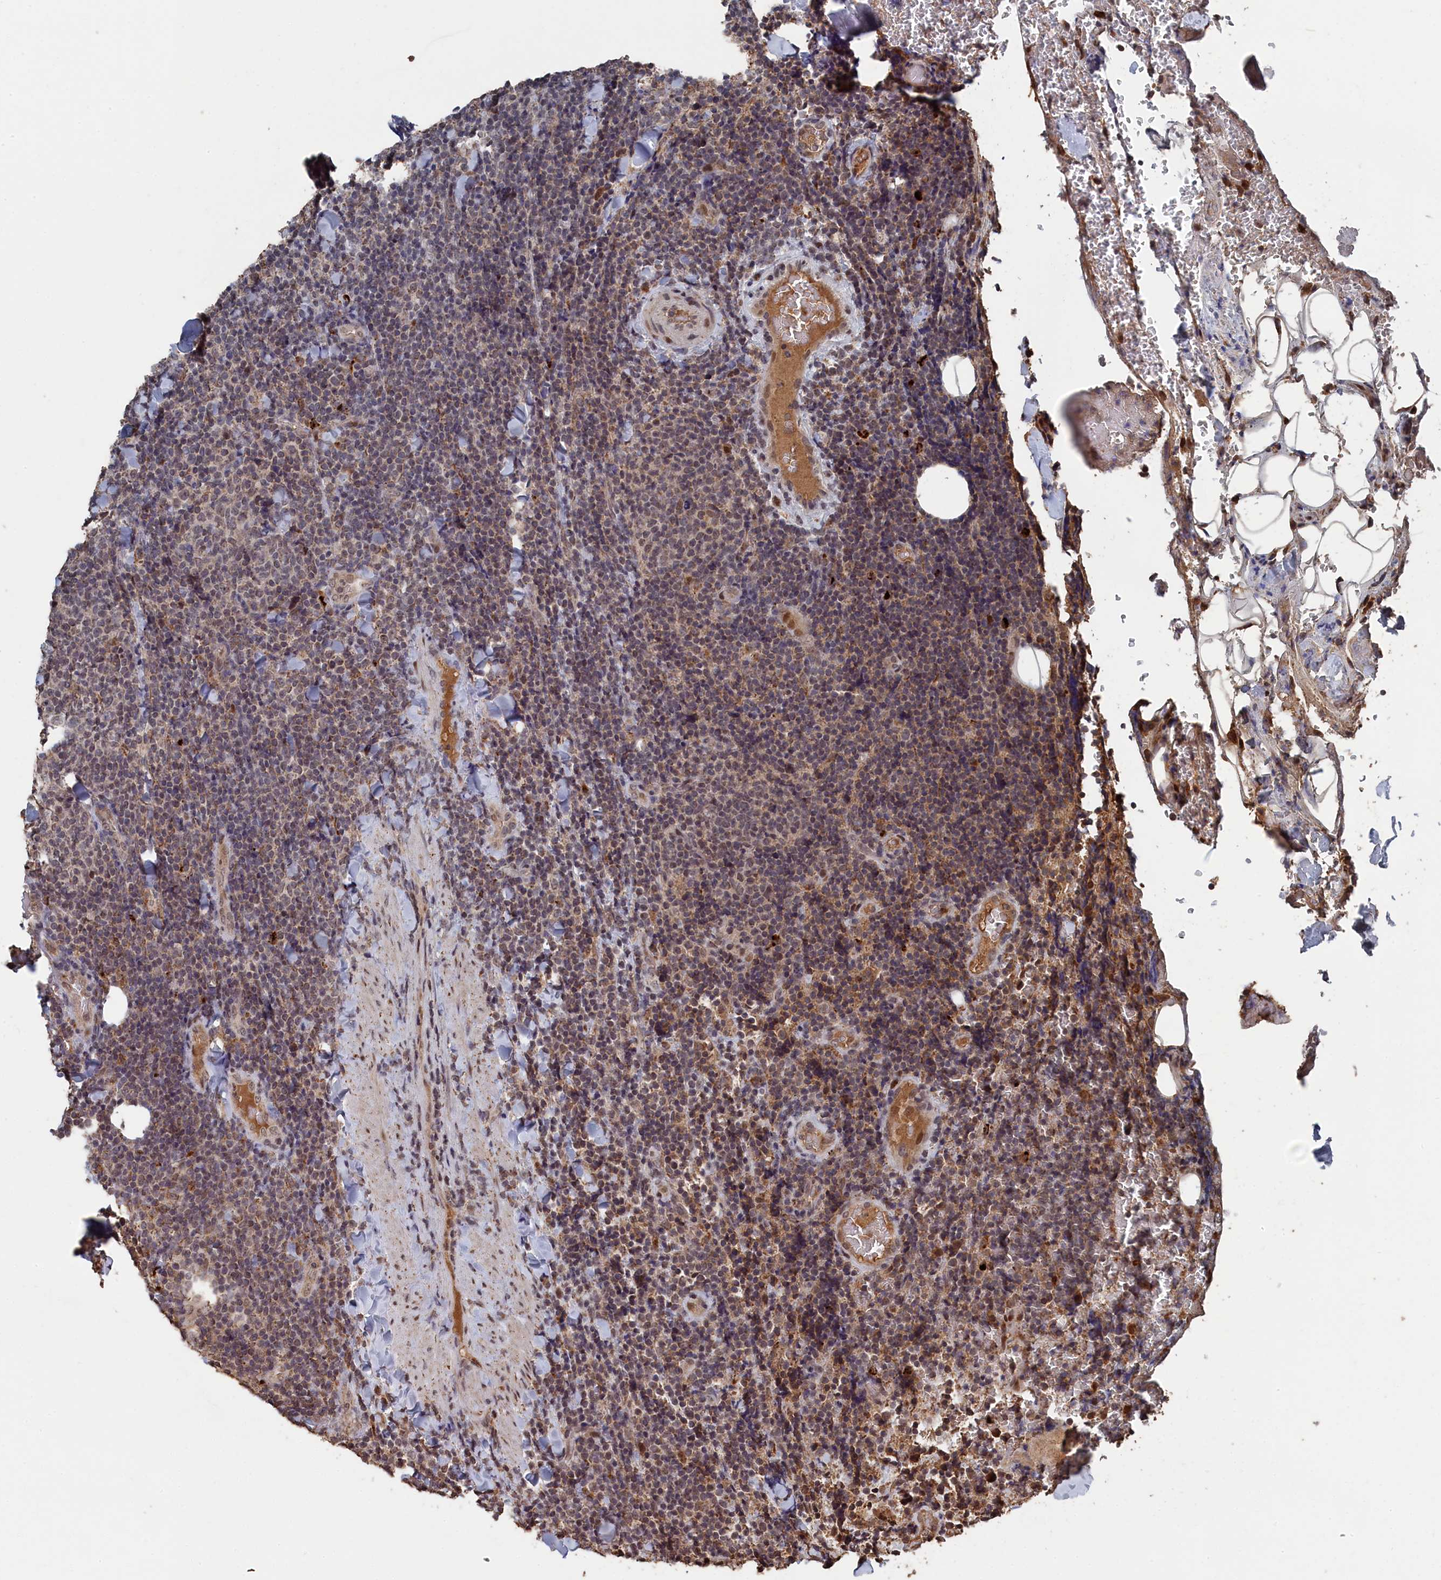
{"staining": {"intensity": "weak", "quantity": "25%-75%", "location": "nuclear"}, "tissue": "lymphoma", "cell_type": "Tumor cells", "image_type": "cancer", "snomed": [{"axis": "morphology", "description": "Malignant lymphoma, non-Hodgkin's type, Low grade"}, {"axis": "topography", "description": "Lymph node"}], "caption": "Human lymphoma stained with a brown dye reveals weak nuclear positive staining in approximately 25%-75% of tumor cells.", "gene": "CEACAM21", "patient": {"sex": "male", "age": 66}}